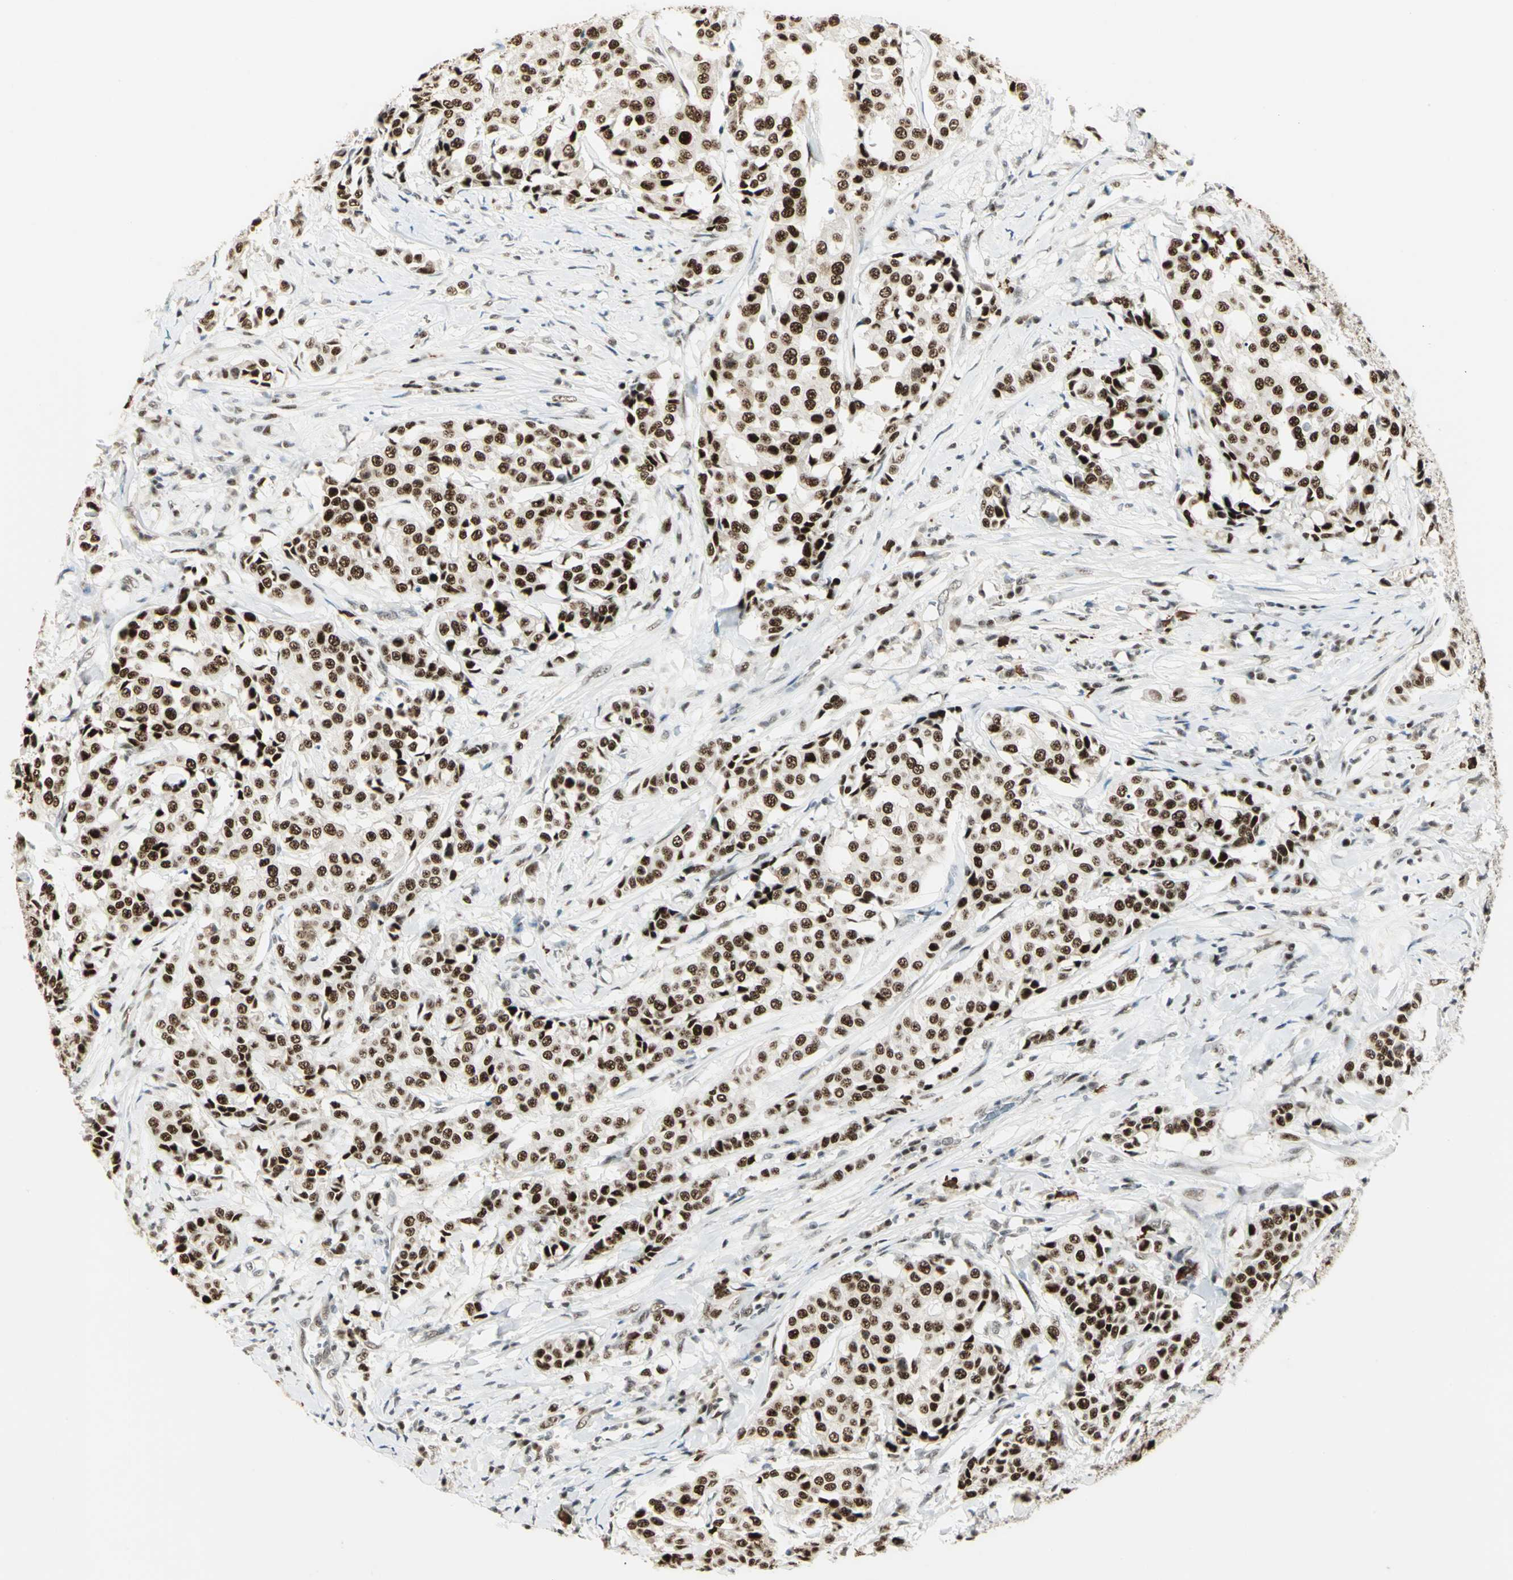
{"staining": {"intensity": "strong", "quantity": ">75%", "location": "nuclear"}, "tissue": "breast cancer", "cell_type": "Tumor cells", "image_type": "cancer", "snomed": [{"axis": "morphology", "description": "Duct carcinoma"}, {"axis": "topography", "description": "Breast"}], "caption": "Immunohistochemical staining of human breast cancer exhibits high levels of strong nuclear protein expression in approximately >75% of tumor cells.", "gene": "CCNT1", "patient": {"sex": "female", "age": 27}}